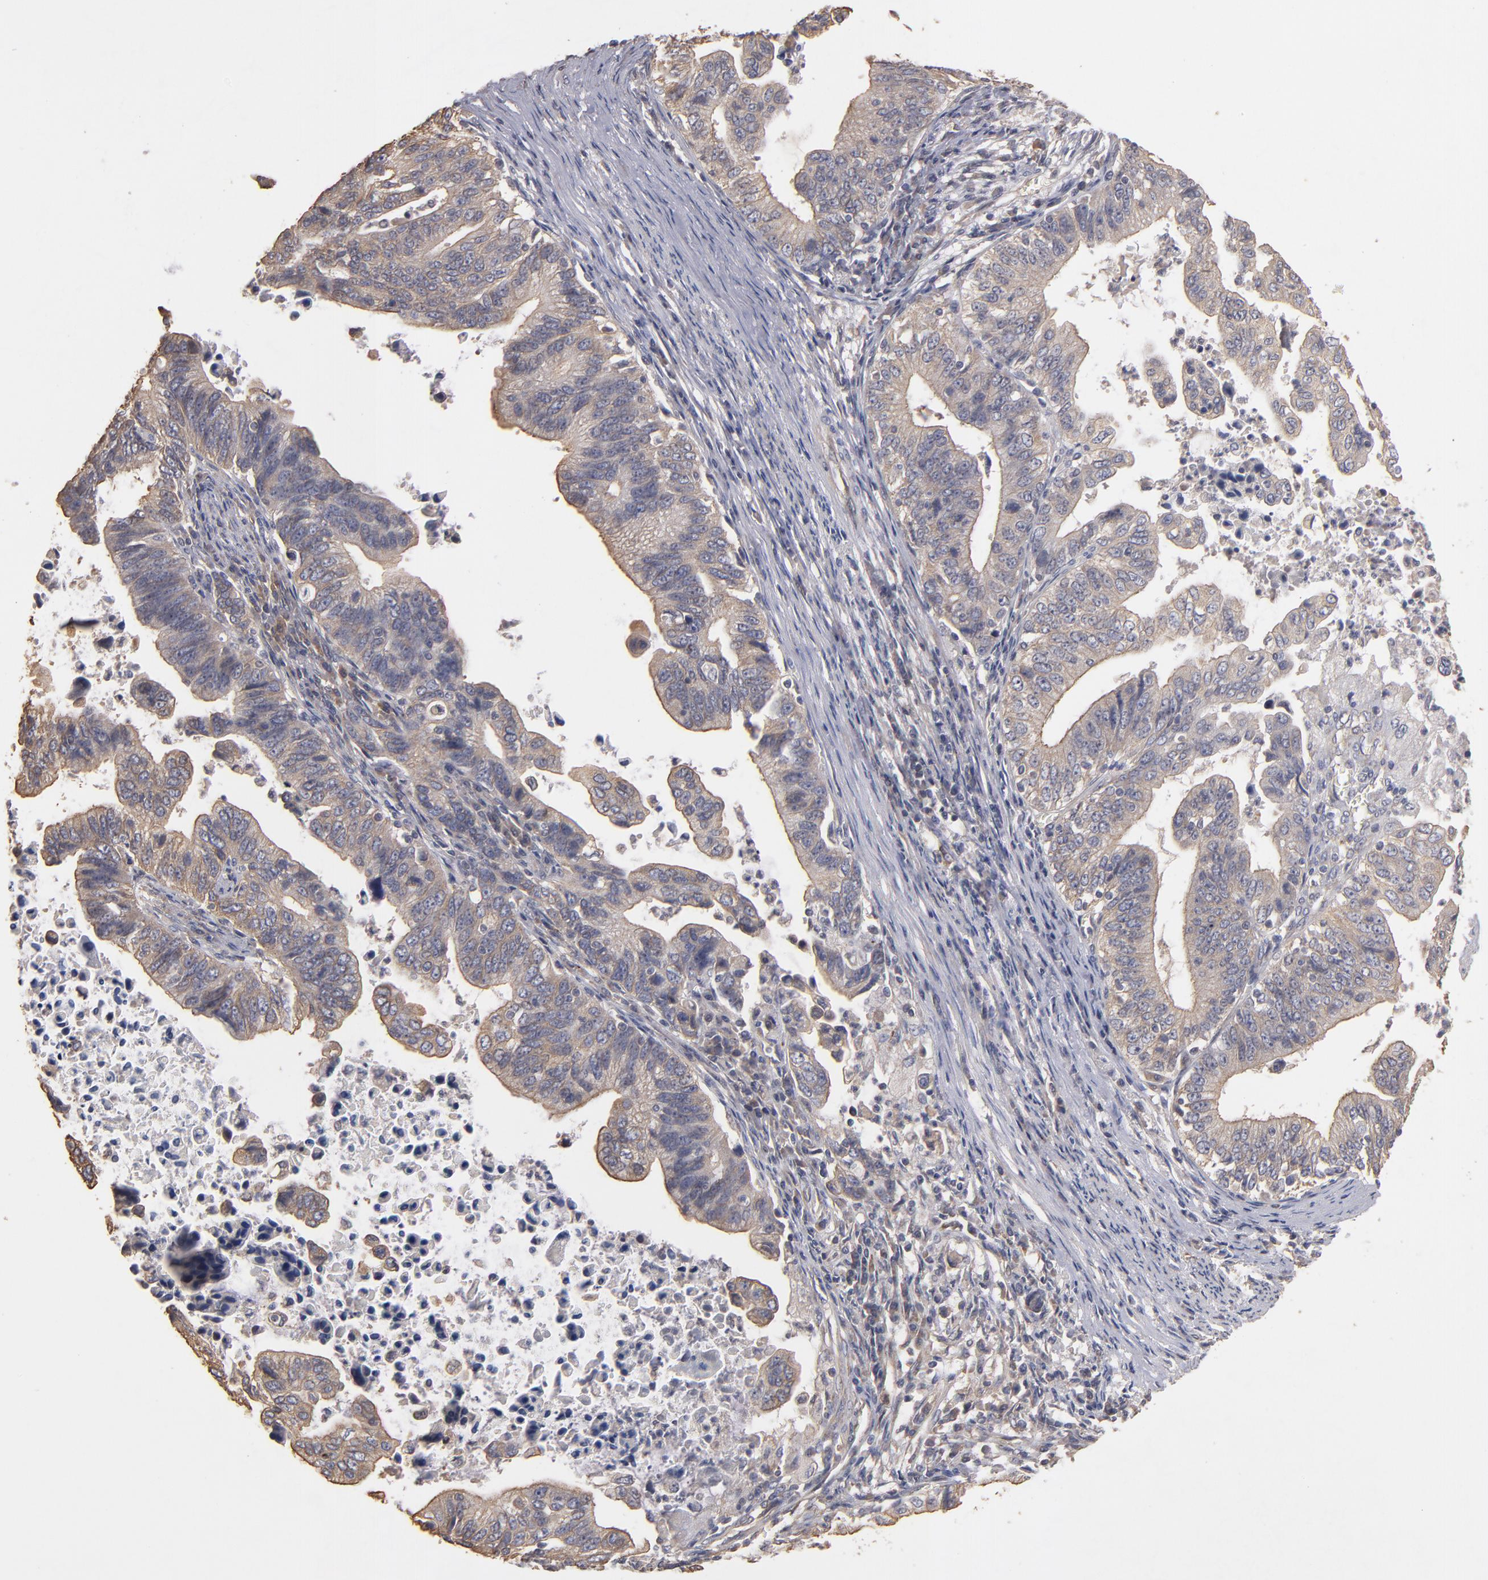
{"staining": {"intensity": "weak", "quantity": ">75%", "location": "cytoplasmic/membranous"}, "tissue": "stomach cancer", "cell_type": "Tumor cells", "image_type": "cancer", "snomed": [{"axis": "morphology", "description": "Adenocarcinoma, NOS"}, {"axis": "topography", "description": "Stomach, upper"}], "caption": "DAB immunohistochemical staining of human stomach adenocarcinoma reveals weak cytoplasmic/membranous protein expression in about >75% of tumor cells.", "gene": "DMD", "patient": {"sex": "female", "age": 50}}